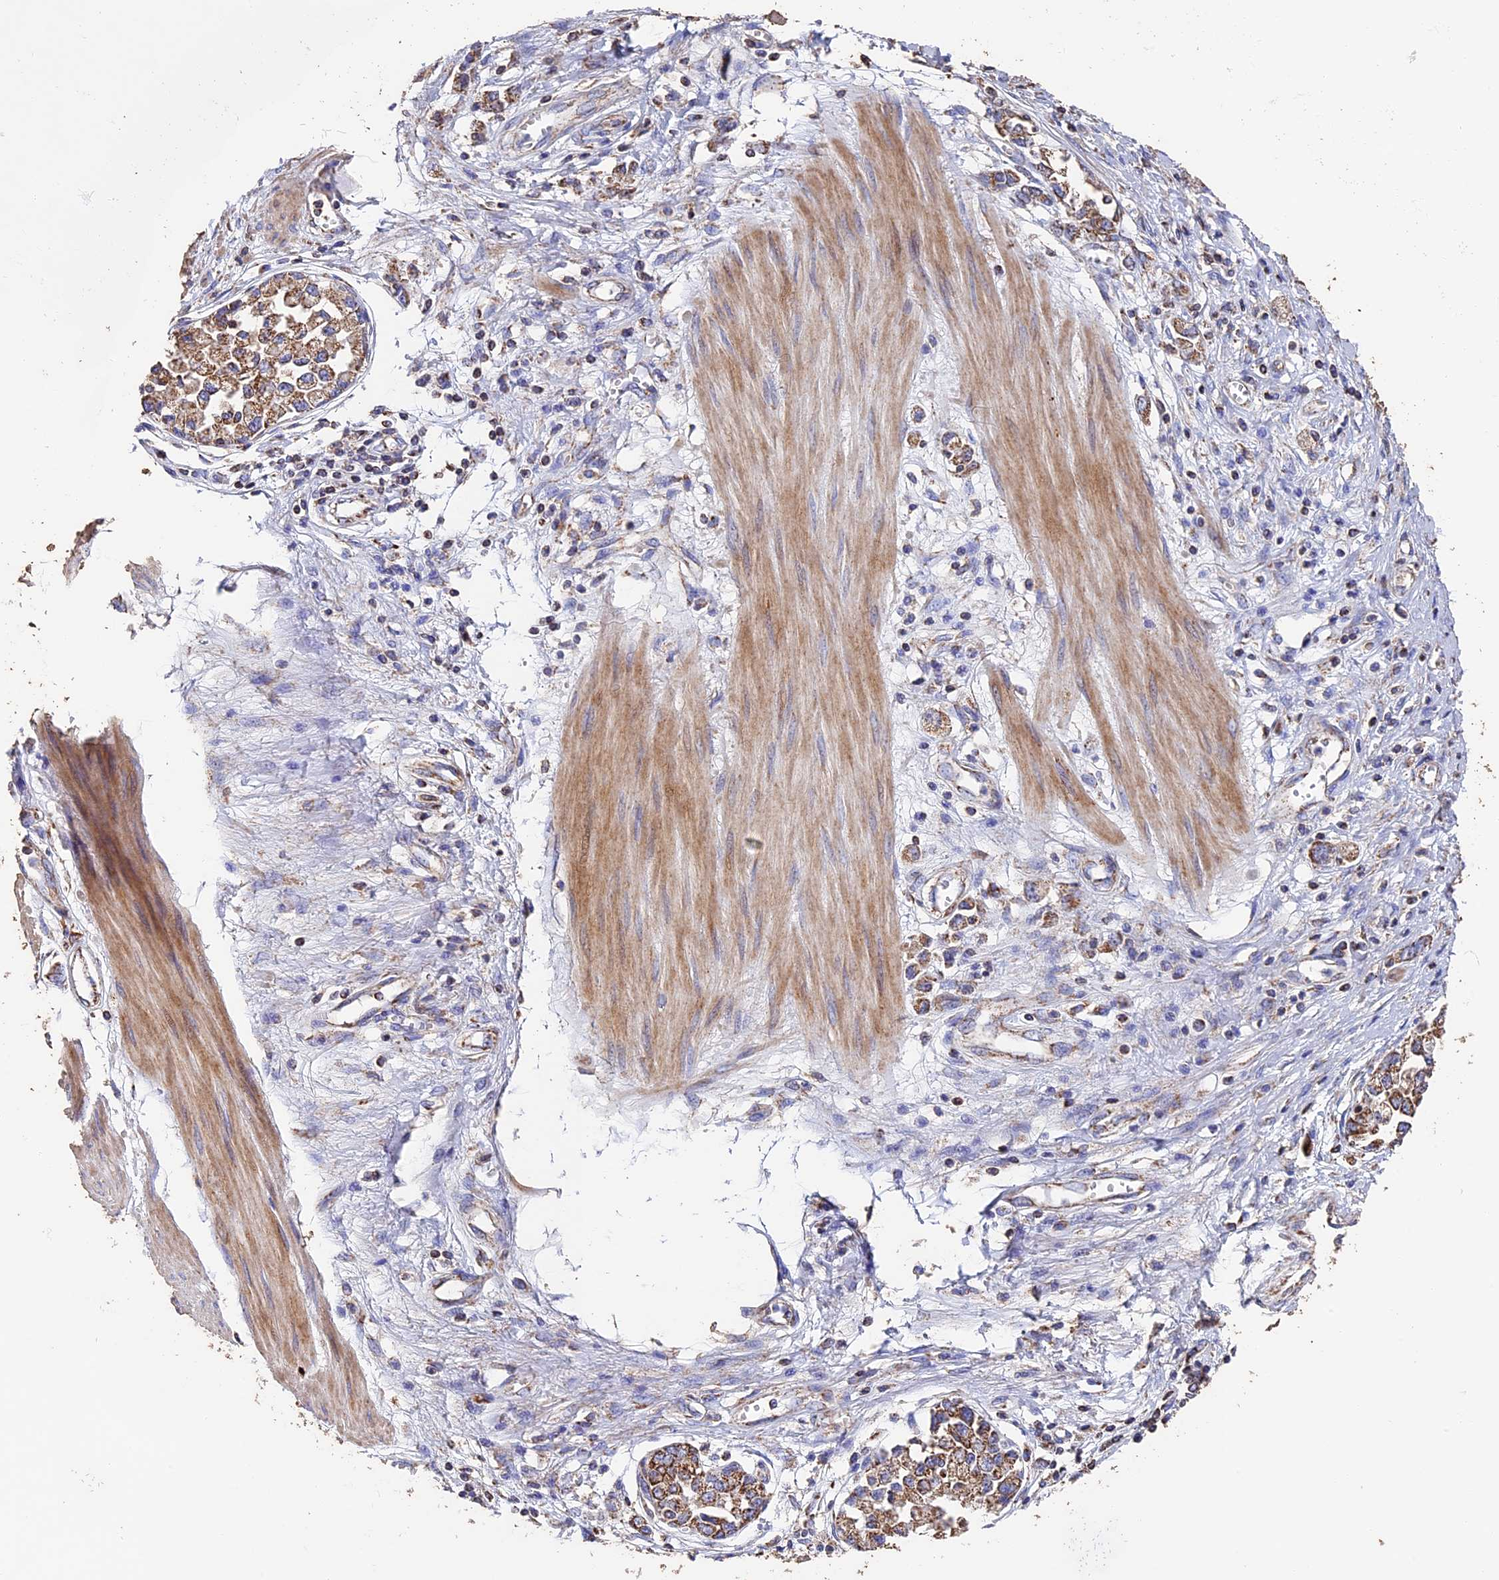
{"staining": {"intensity": "moderate", "quantity": ">75%", "location": "cytoplasmic/membranous"}, "tissue": "stomach cancer", "cell_type": "Tumor cells", "image_type": "cancer", "snomed": [{"axis": "morphology", "description": "Adenocarcinoma, NOS"}, {"axis": "topography", "description": "Stomach"}], "caption": "A medium amount of moderate cytoplasmic/membranous positivity is appreciated in about >75% of tumor cells in stomach cancer (adenocarcinoma) tissue. (DAB IHC, brown staining for protein, blue staining for nuclei).", "gene": "ADAT1", "patient": {"sex": "female", "age": 76}}